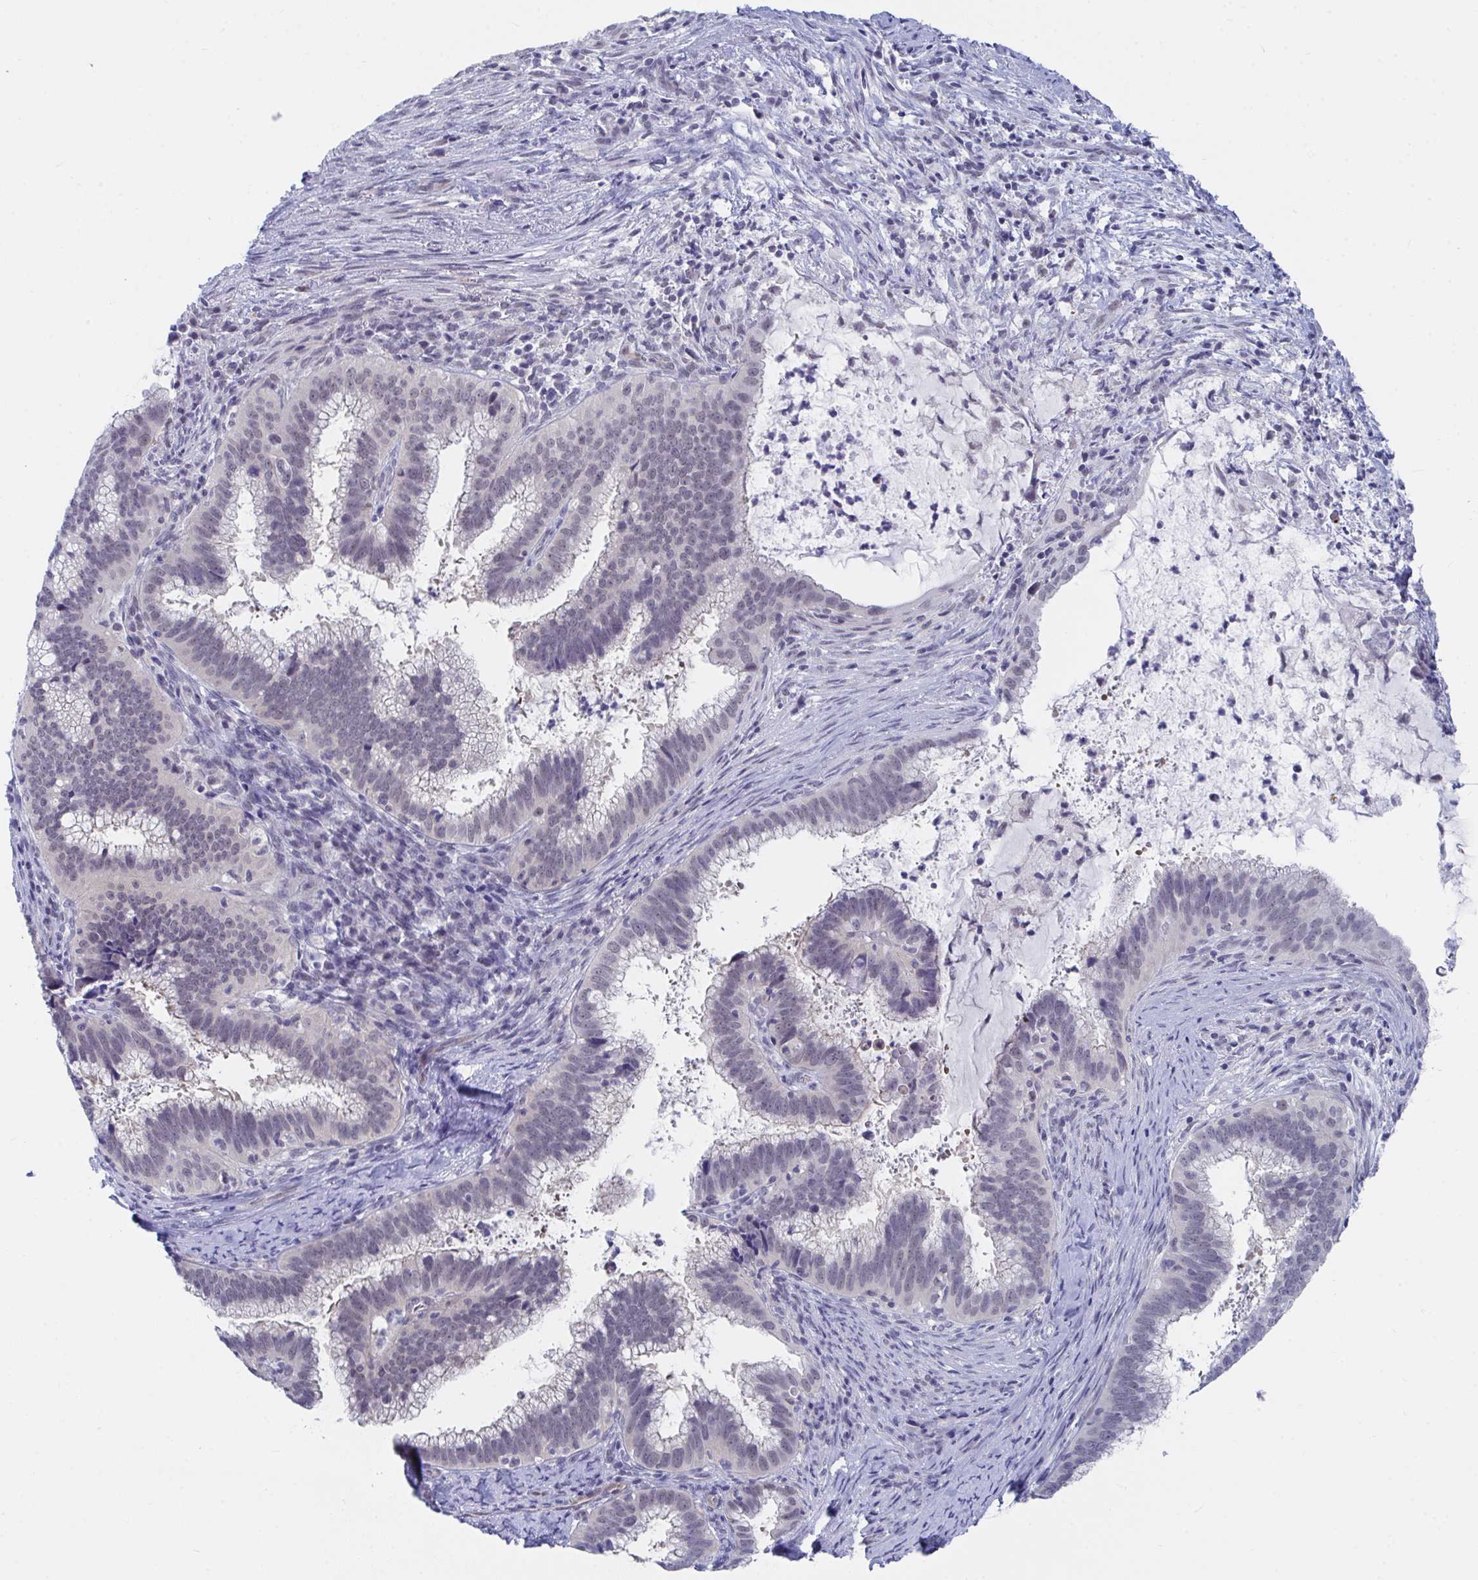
{"staining": {"intensity": "weak", "quantity": "<25%", "location": "nuclear"}, "tissue": "cervical cancer", "cell_type": "Tumor cells", "image_type": "cancer", "snomed": [{"axis": "morphology", "description": "Adenocarcinoma, NOS"}, {"axis": "topography", "description": "Cervix"}], "caption": "This is an immunohistochemistry (IHC) photomicrograph of human cervical cancer. There is no staining in tumor cells.", "gene": "DAOA", "patient": {"sex": "female", "age": 56}}